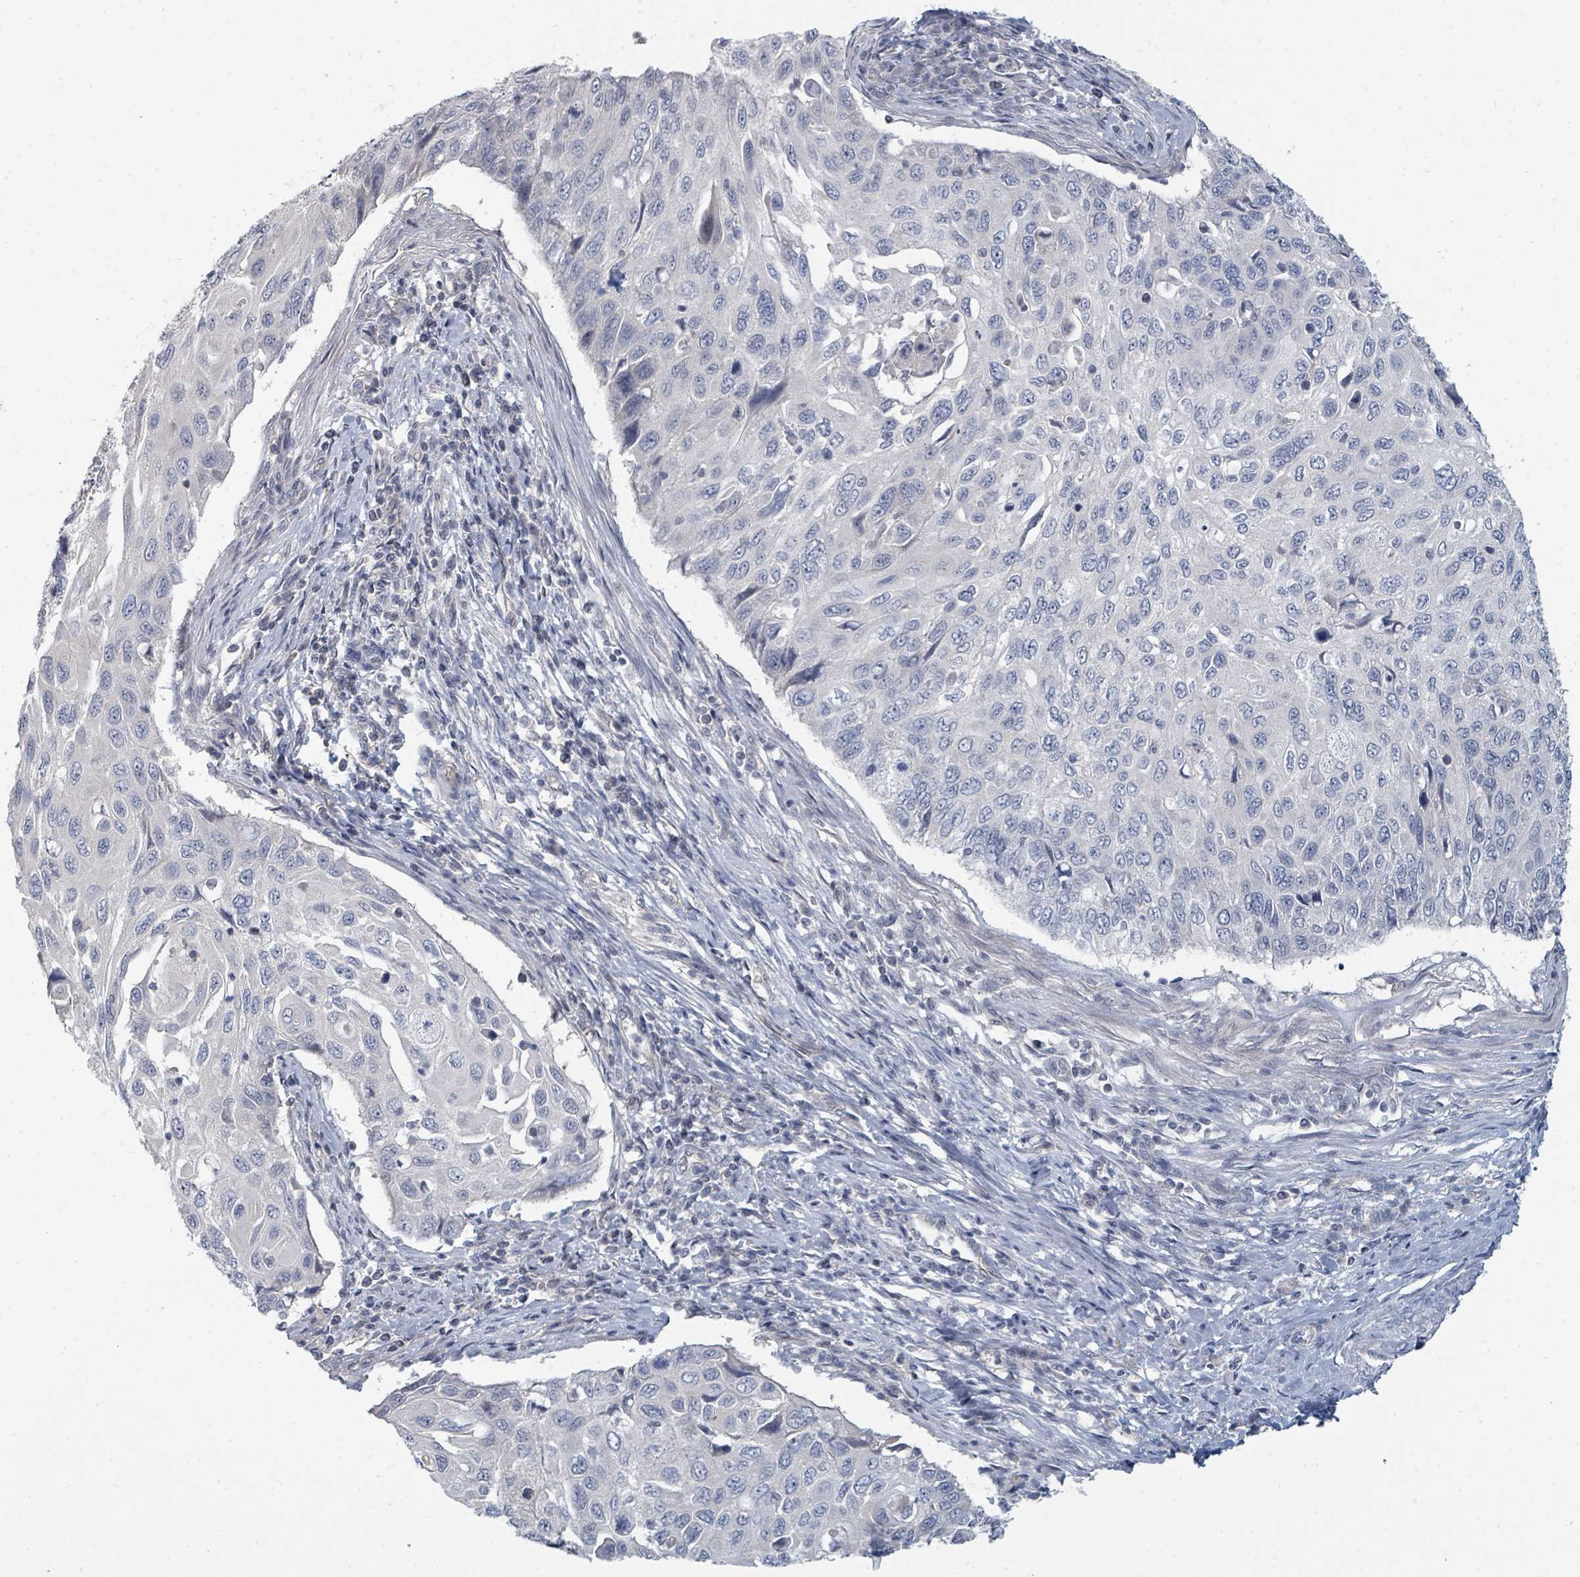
{"staining": {"intensity": "negative", "quantity": "none", "location": "none"}, "tissue": "cervical cancer", "cell_type": "Tumor cells", "image_type": "cancer", "snomed": [{"axis": "morphology", "description": "Squamous cell carcinoma, NOS"}, {"axis": "topography", "description": "Cervix"}], "caption": "Cervical squamous cell carcinoma was stained to show a protein in brown. There is no significant staining in tumor cells.", "gene": "SLC25A45", "patient": {"sex": "female", "age": 70}}